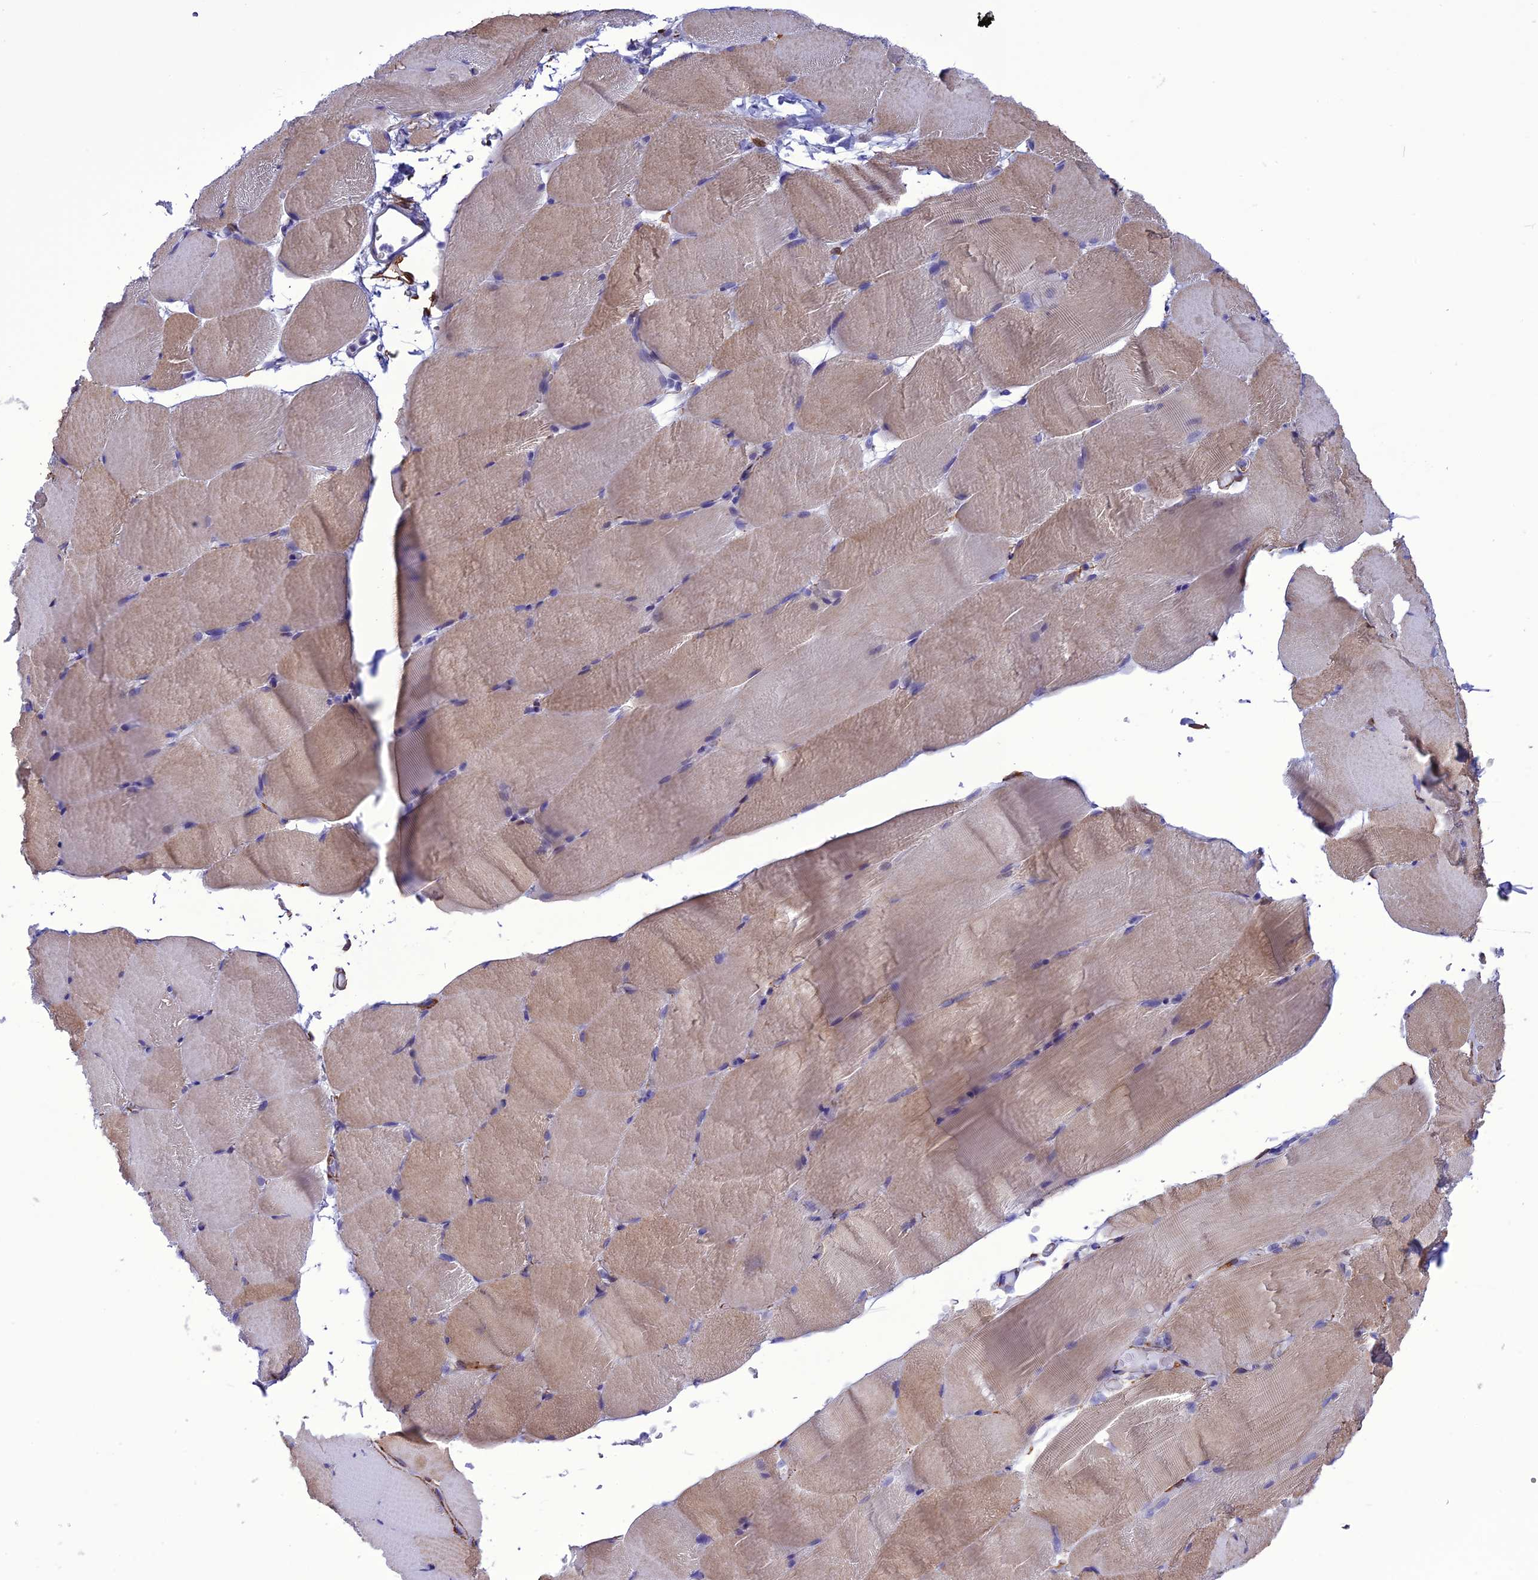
{"staining": {"intensity": "weak", "quantity": ">75%", "location": "cytoplasmic/membranous"}, "tissue": "skeletal muscle", "cell_type": "Myocytes", "image_type": "normal", "snomed": [{"axis": "morphology", "description": "Normal tissue, NOS"}, {"axis": "topography", "description": "Skeletal muscle"}, {"axis": "topography", "description": "Parathyroid gland"}], "caption": "High-power microscopy captured an immunohistochemistry (IHC) photomicrograph of unremarkable skeletal muscle, revealing weak cytoplasmic/membranous positivity in approximately >75% of myocytes.", "gene": "NKD1", "patient": {"sex": "female", "age": 37}}